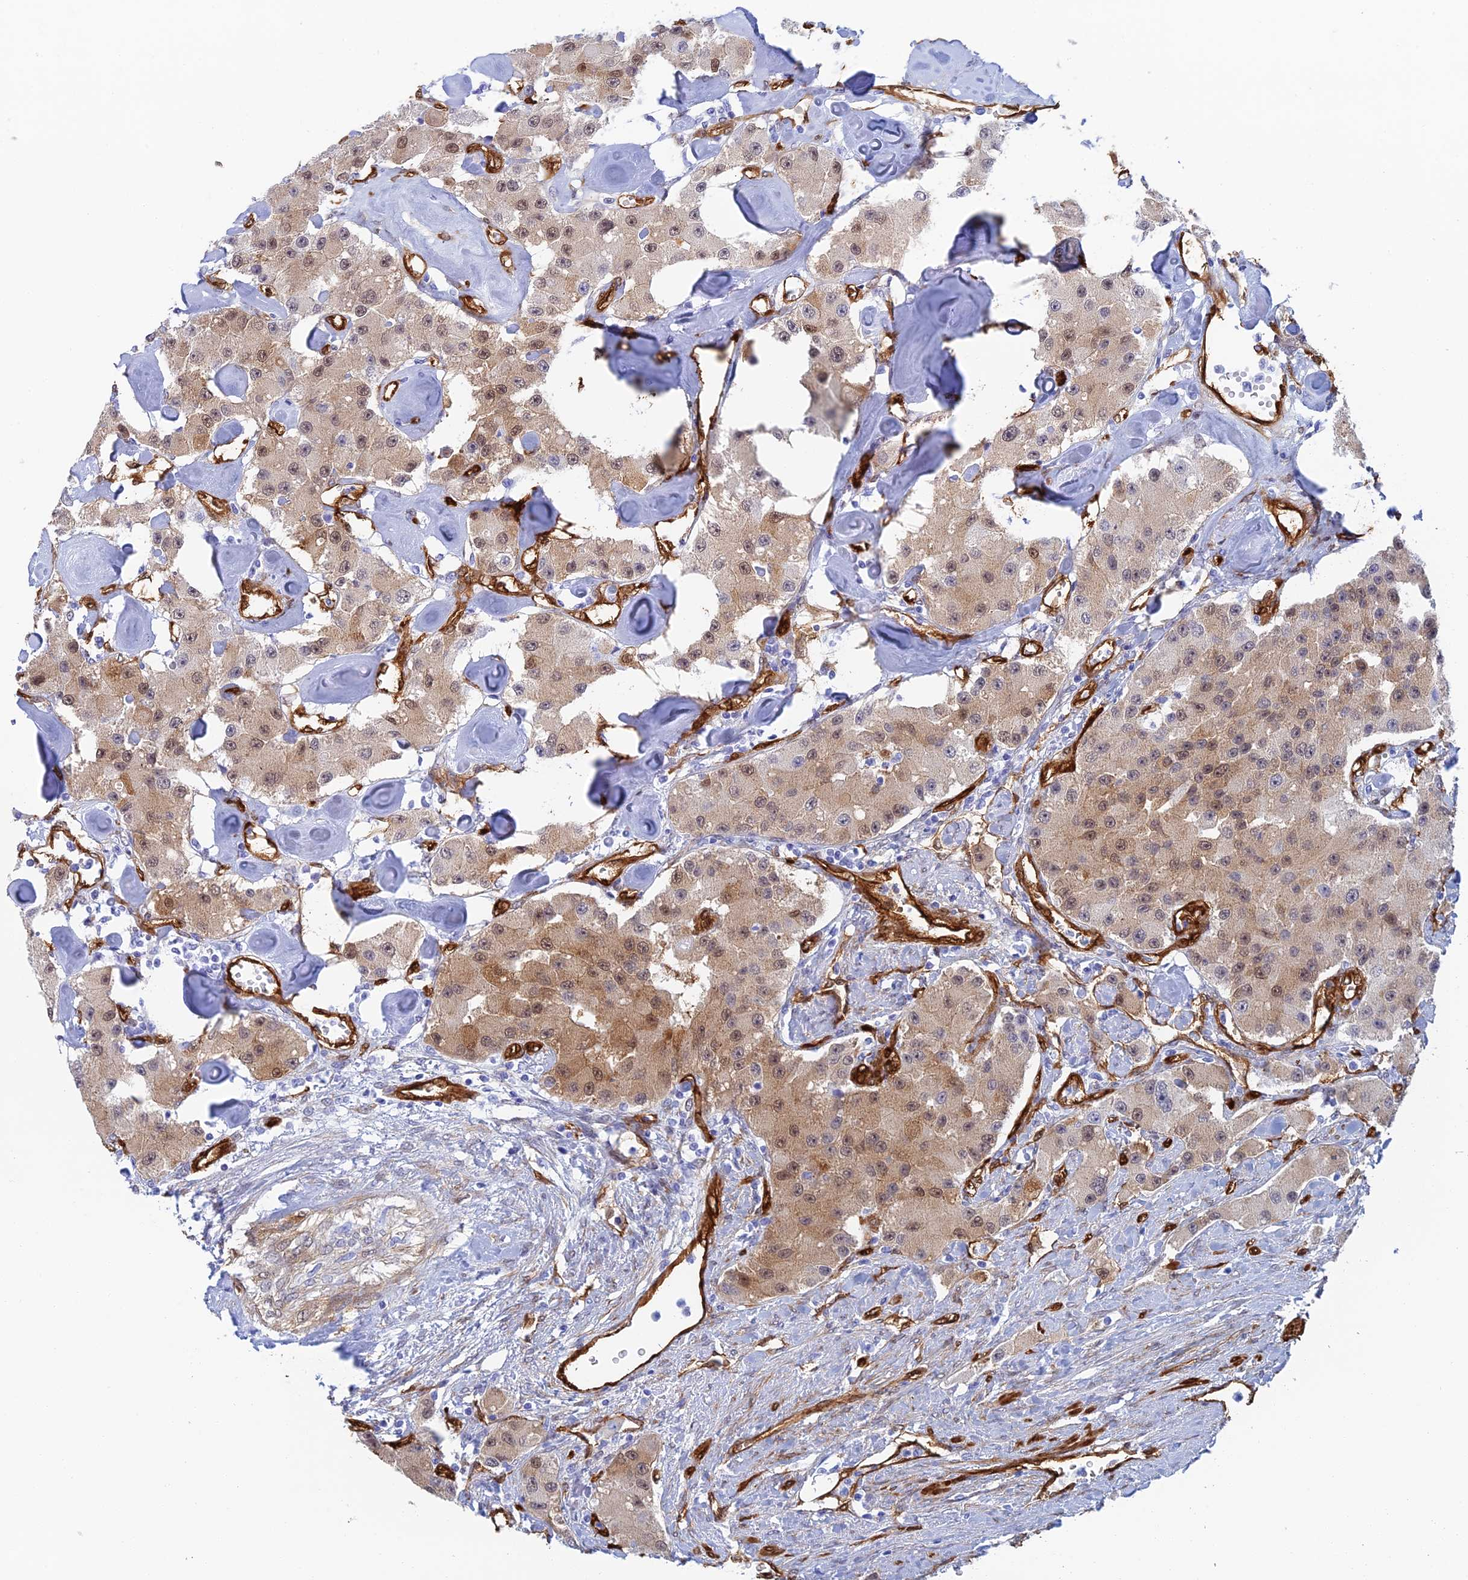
{"staining": {"intensity": "weak", "quantity": ">75%", "location": "cytoplasmic/membranous,nuclear"}, "tissue": "carcinoid", "cell_type": "Tumor cells", "image_type": "cancer", "snomed": [{"axis": "morphology", "description": "Carcinoid, malignant, NOS"}, {"axis": "topography", "description": "Pancreas"}], "caption": "Weak cytoplasmic/membranous and nuclear protein expression is seen in about >75% of tumor cells in carcinoid (malignant).", "gene": "CRIP2", "patient": {"sex": "male", "age": 41}}